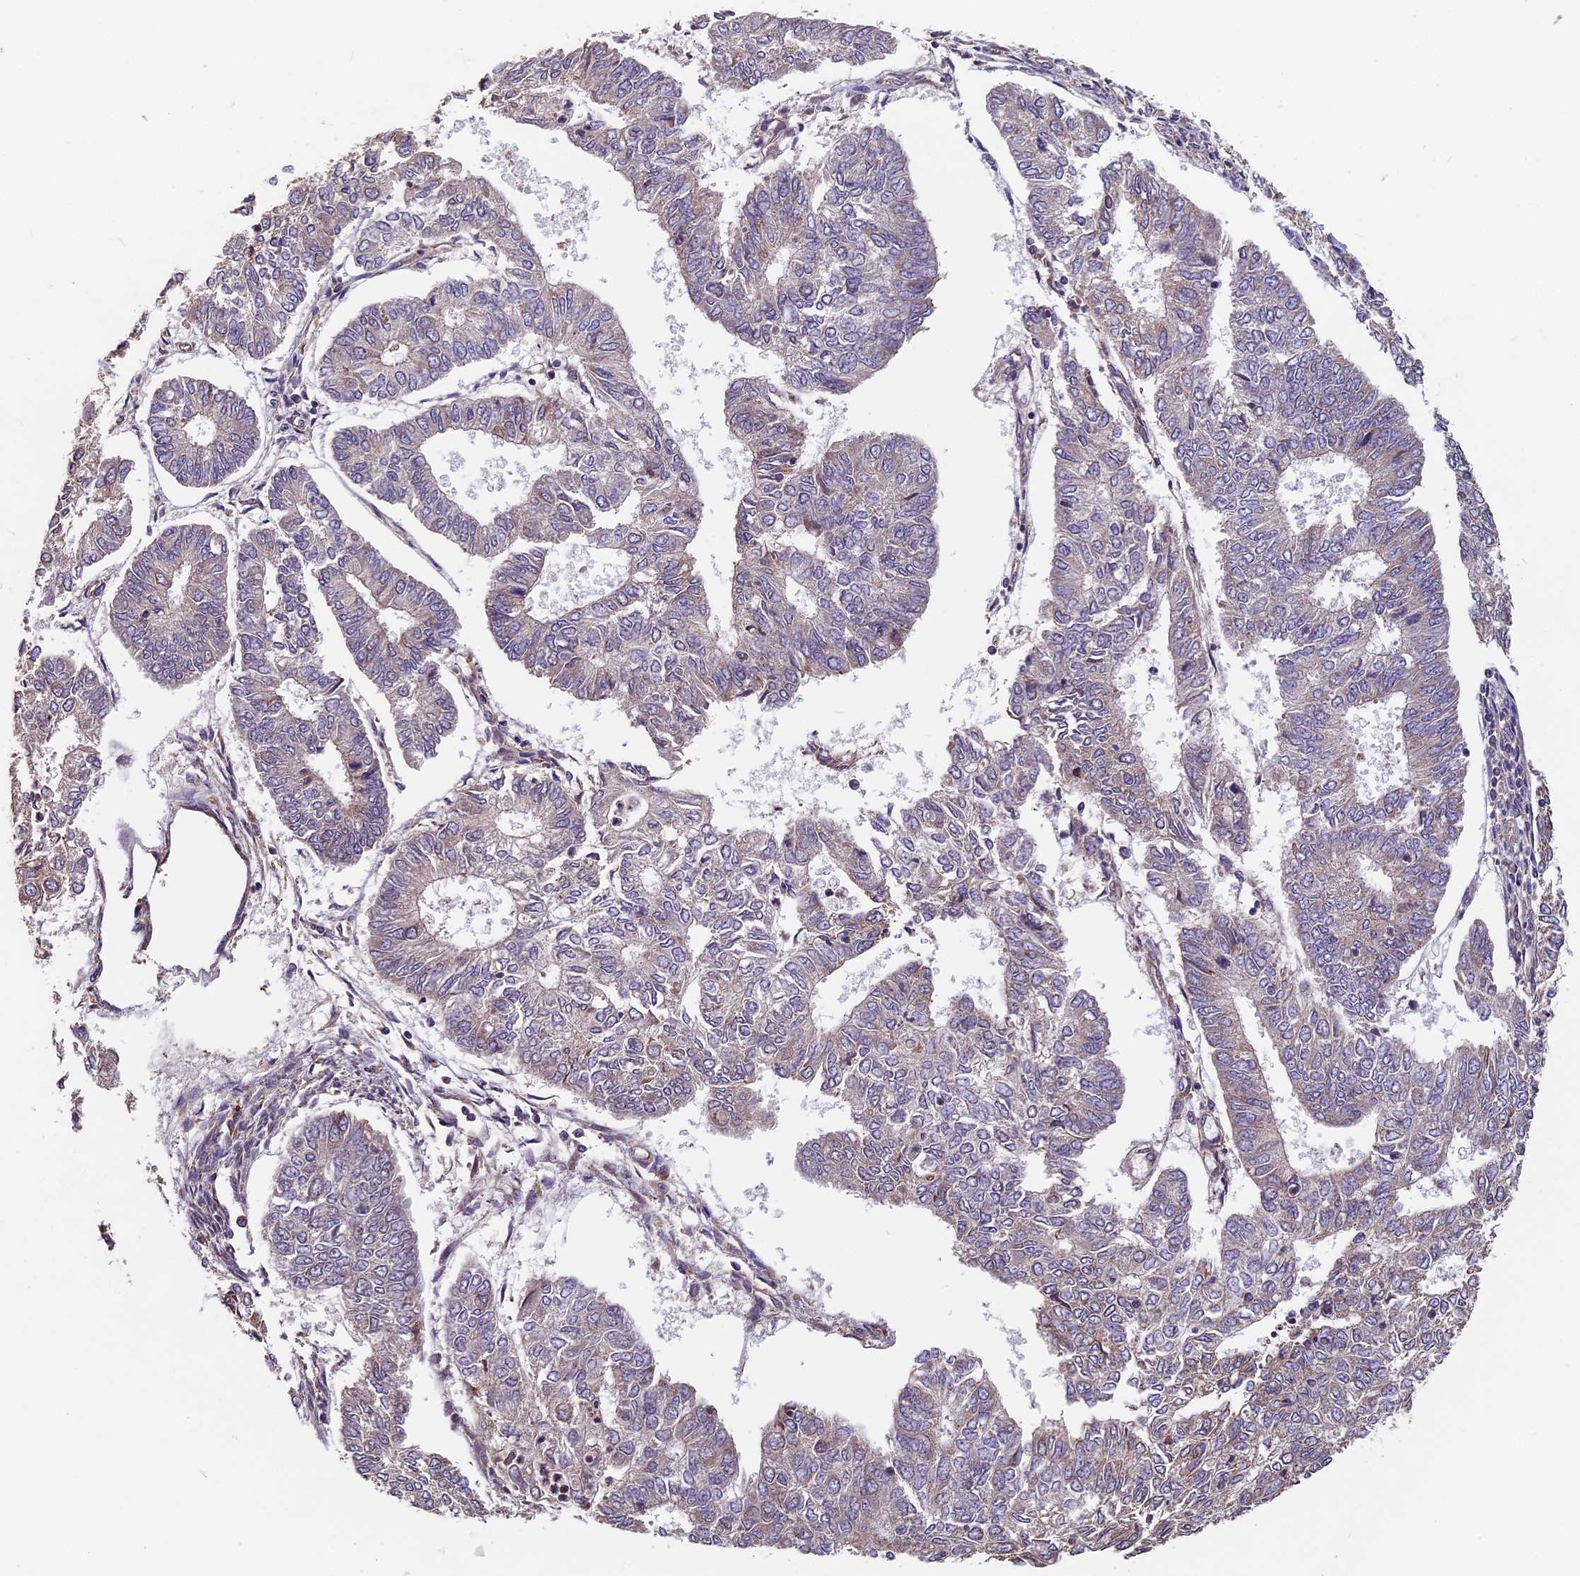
{"staining": {"intensity": "weak", "quantity": "<25%", "location": "cytoplasmic/membranous"}, "tissue": "endometrial cancer", "cell_type": "Tumor cells", "image_type": "cancer", "snomed": [{"axis": "morphology", "description": "Adenocarcinoma, NOS"}, {"axis": "topography", "description": "Endometrium"}], "caption": "Immunohistochemistry (IHC) of endometrial cancer displays no expression in tumor cells. The staining was performed using DAB to visualize the protein expression in brown, while the nuclei were stained in blue with hematoxylin (Magnification: 20x).", "gene": "CCDC153", "patient": {"sex": "female", "age": 68}}